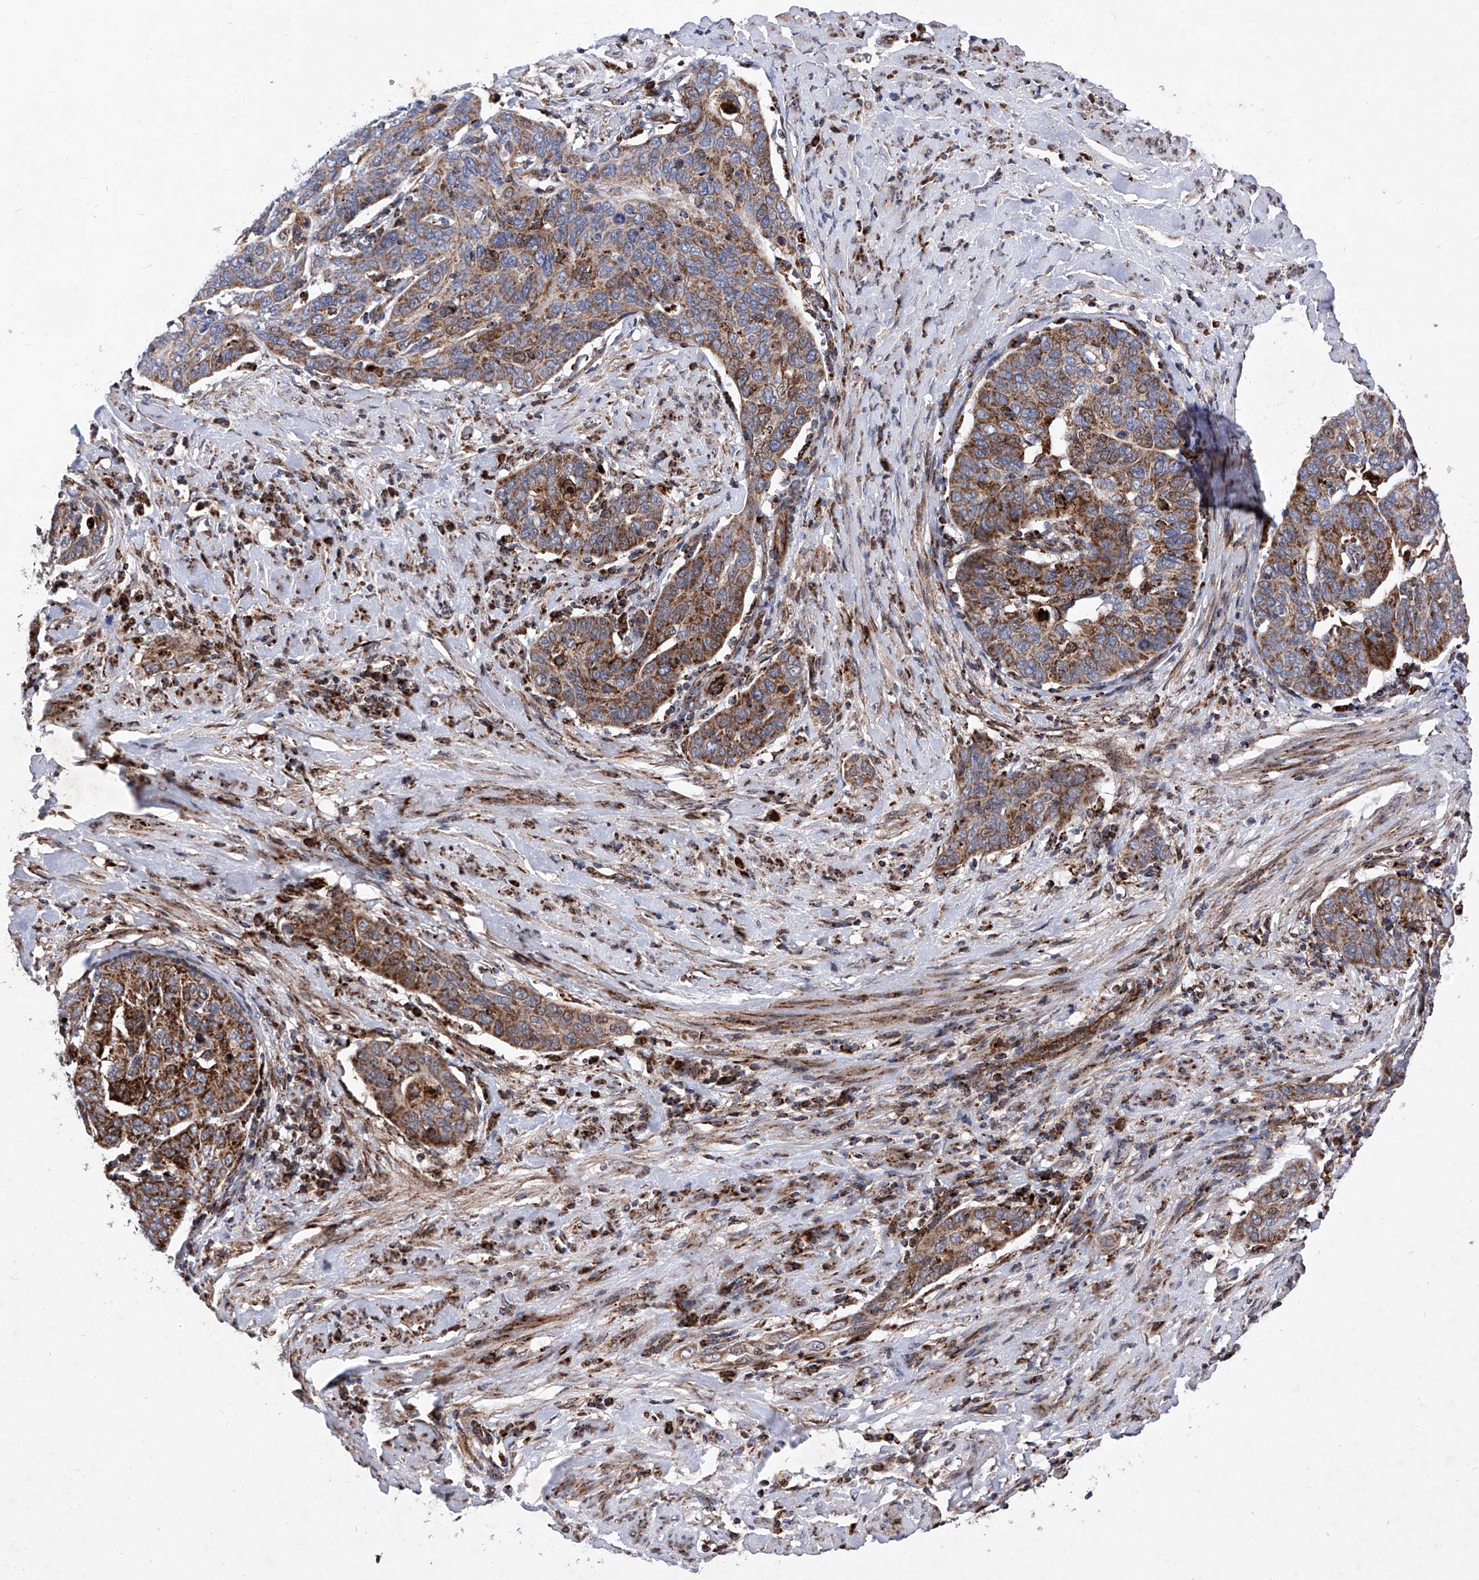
{"staining": {"intensity": "strong", "quantity": ">75%", "location": "cytoplasmic/membranous"}, "tissue": "cervical cancer", "cell_type": "Tumor cells", "image_type": "cancer", "snomed": [{"axis": "morphology", "description": "Squamous cell carcinoma, NOS"}, {"axis": "topography", "description": "Cervix"}], "caption": "High-magnification brightfield microscopy of cervical cancer stained with DAB (brown) and counterstained with hematoxylin (blue). tumor cells exhibit strong cytoplasmic/membranous positivity is identified in about>75% of cells. Nuclei are stained in blue.", "gene": "SEMA6A", "patient": {"sex": "female", "age": 60}}